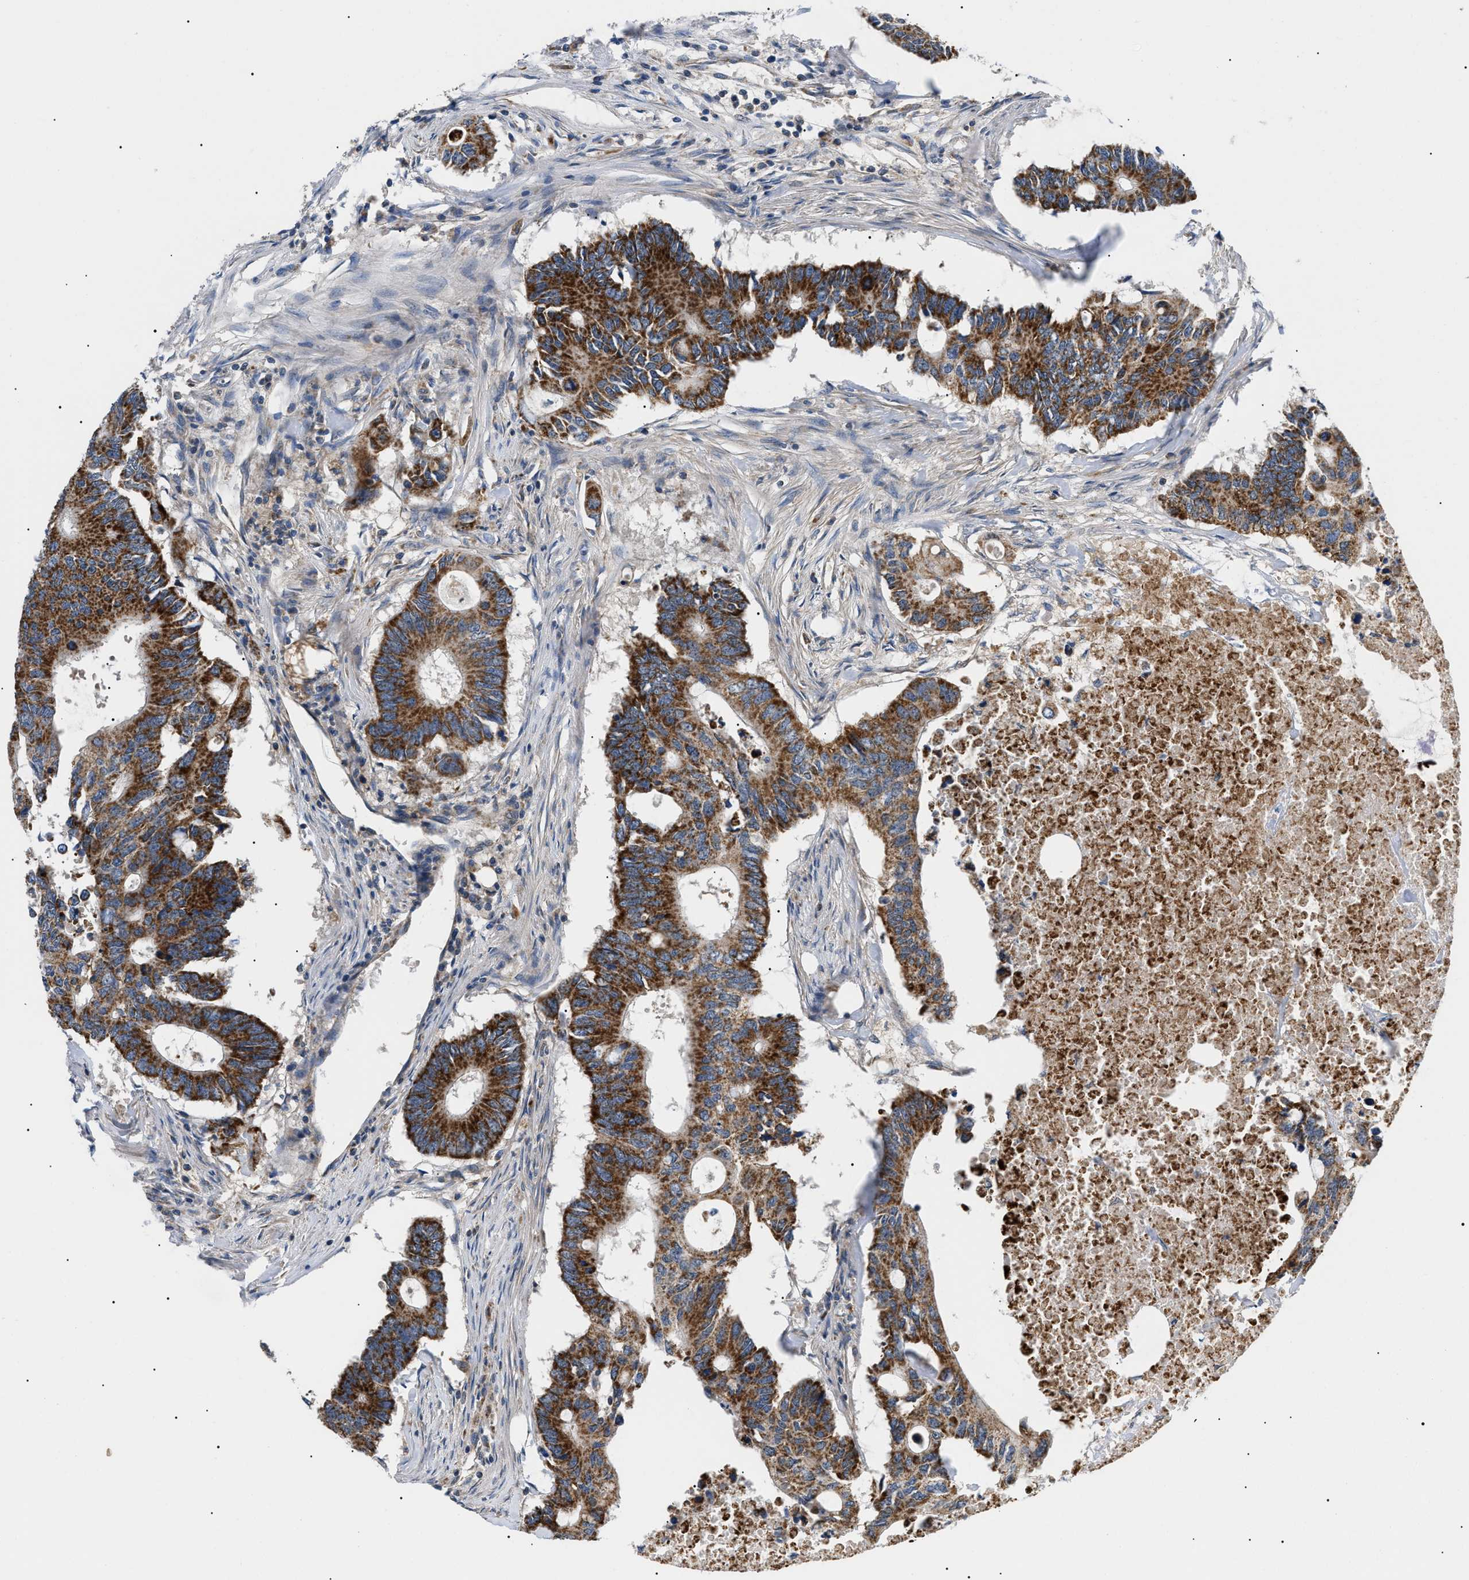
{"staining": {"intensity": "strong", "quantity": ">75%", "location": "cytoplasmic/membranous"}, "tissue": "colorectal cancer", "cell_type": "Tumor cells", "image_type": "cancer", "snomed": [{"axis": "morphology", "description": "Adenocarcinoma, NOS"}, {"axis": "topography", "description": "Colon"}], "caption": "Immunohistochemistry (IHC) (DAB (3,3'-diaminobenzidine)) staining of adenocarcinoma (colorectal) demonstrates strong cytoplasmic/membranous protein expression in about >75% of tumor cells.", "gene": "TOMM6", "patient": {"sex": "male", "age": 71}}